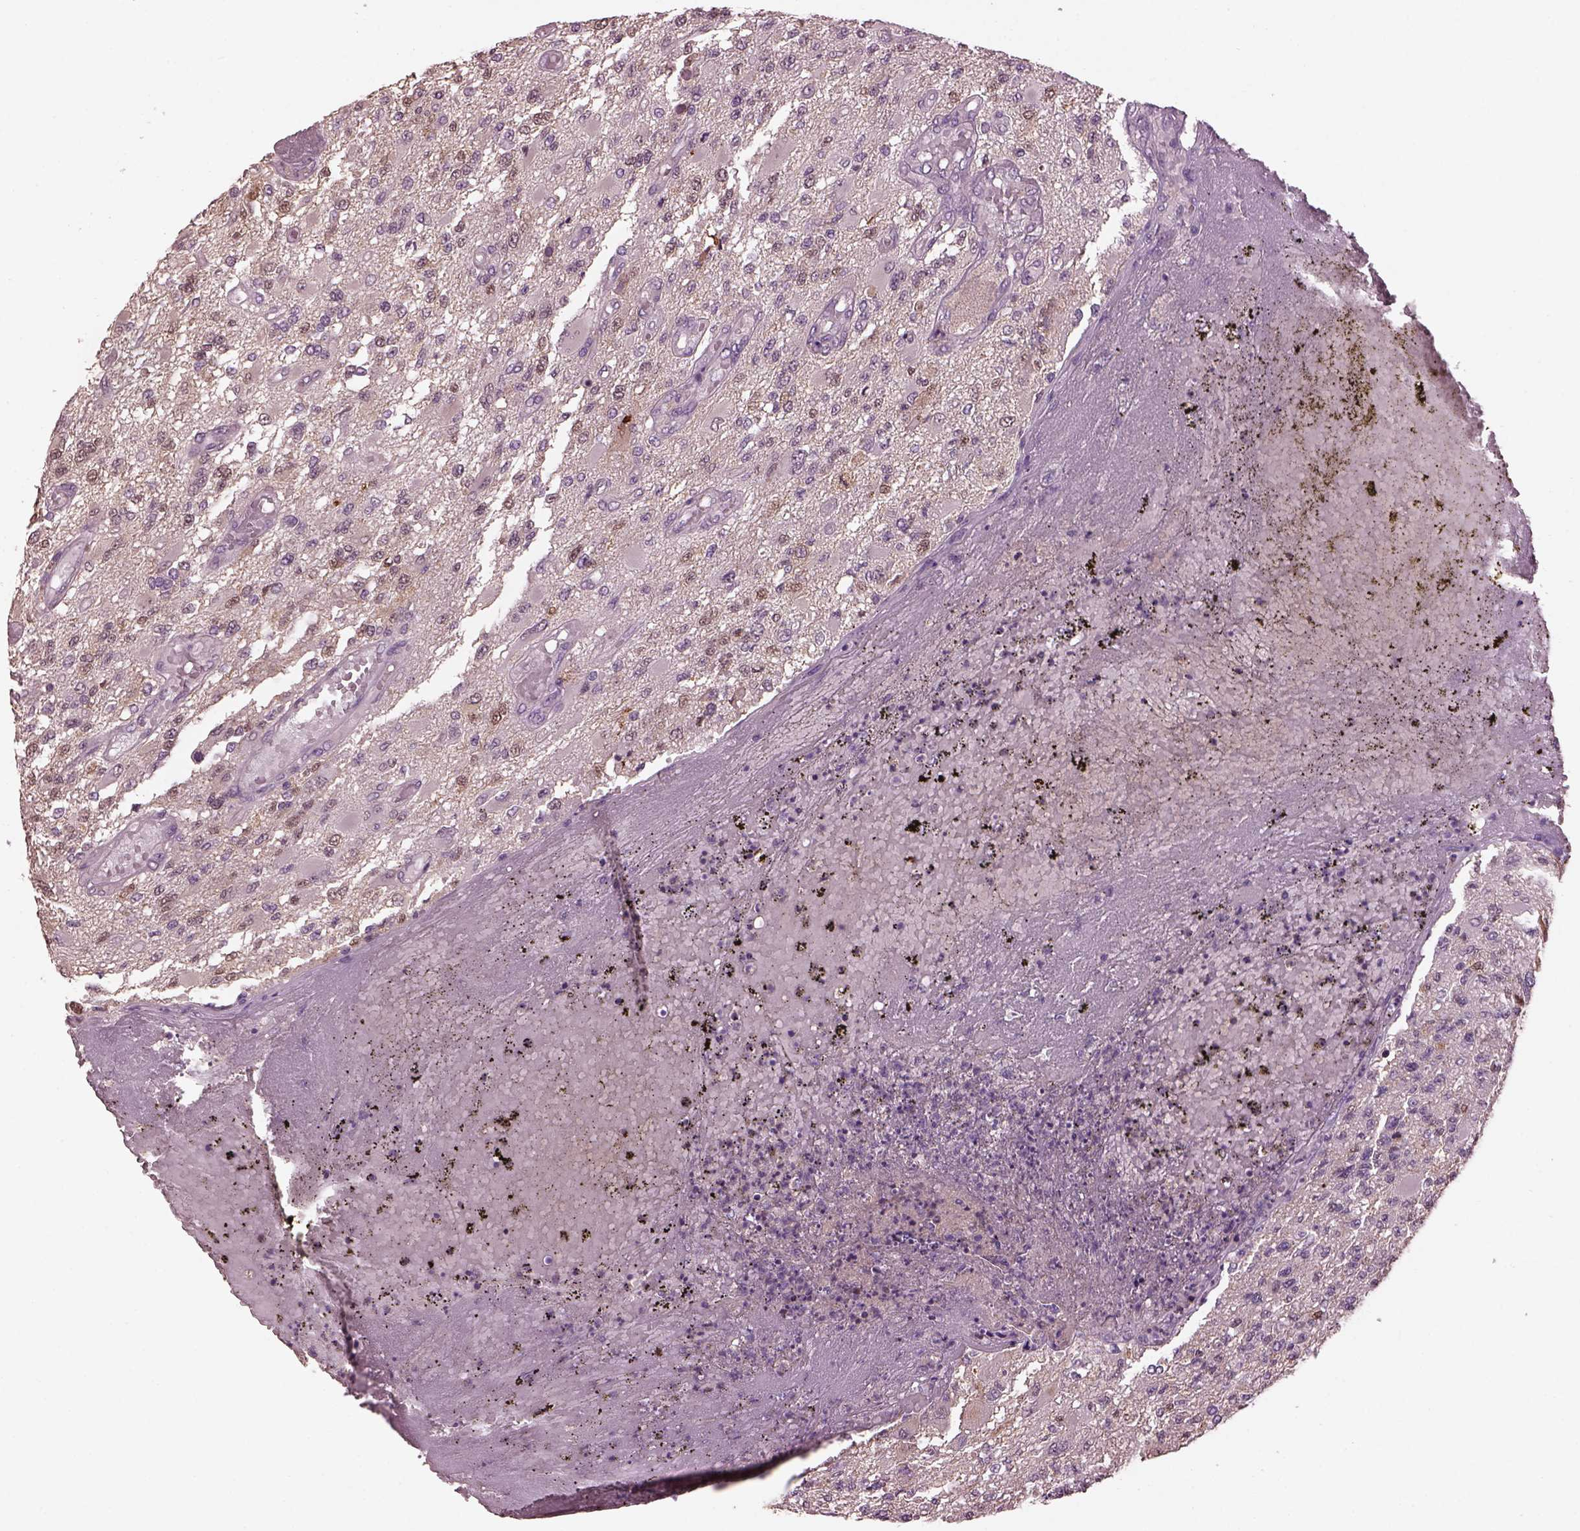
{"staining": {"intensity": "weak", "quantity": "<25%", "location": "nuclear"}, "tissue": "glioma", "cell_type": "Tumor cells", "image_type": "cancer", "snomed": [{"axis": "morphology", "description": "Glioma, malignant, High grade"}, {"axis": "topography", "description": "Brain"}], "caption": "This is a photomicrograph of immunohistochemistry staining of glioma, which shows no positivity in tumor cells.", "gene": "SRI", "patient": {"sex": "female", "age": 63}}